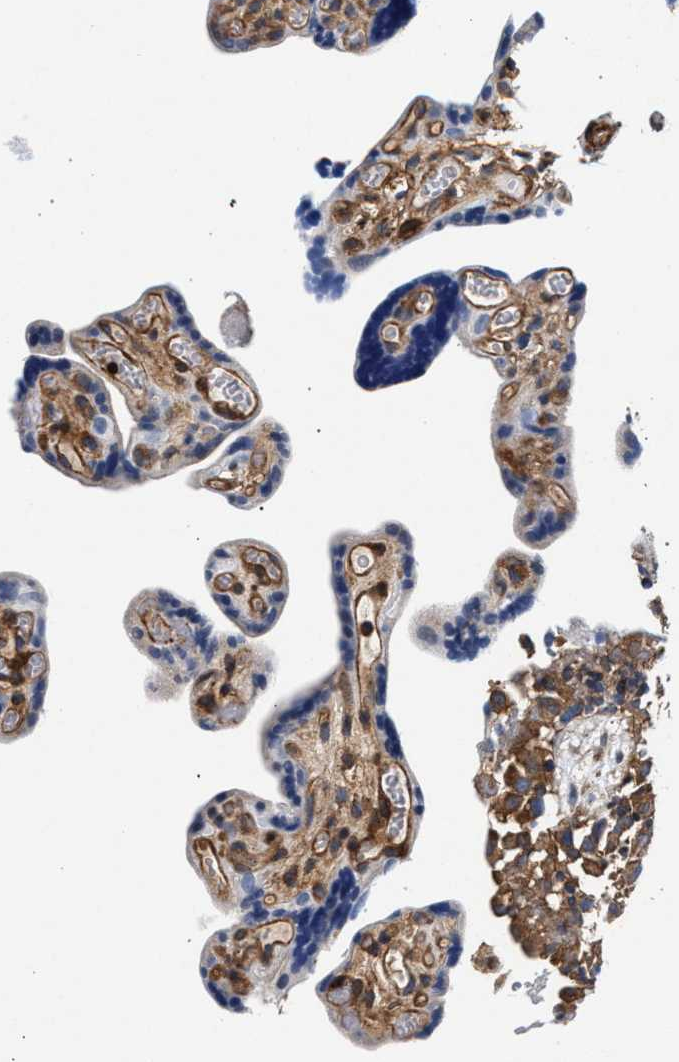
{"staining": {"intensity": "moderate", "quantity": ">75%", "location": "cytoplasmic/membranous"}, "tissue": "placenta", "cell_type": "Decidual cells", "image_type": "normal", "snomed": [{"axis": "morphology", "description": "Normal tissue, NOS"}, {"axis": "topography", "description": "Placenta"}], "caption": "This histopathology image shows IHC staining of unremarkable placenta, with medium moderate cytoplasmic/membranous staining in about >75% of decidual cells.", "gene": "LASP1", "patient": {"sex": "female", "age": 30}}